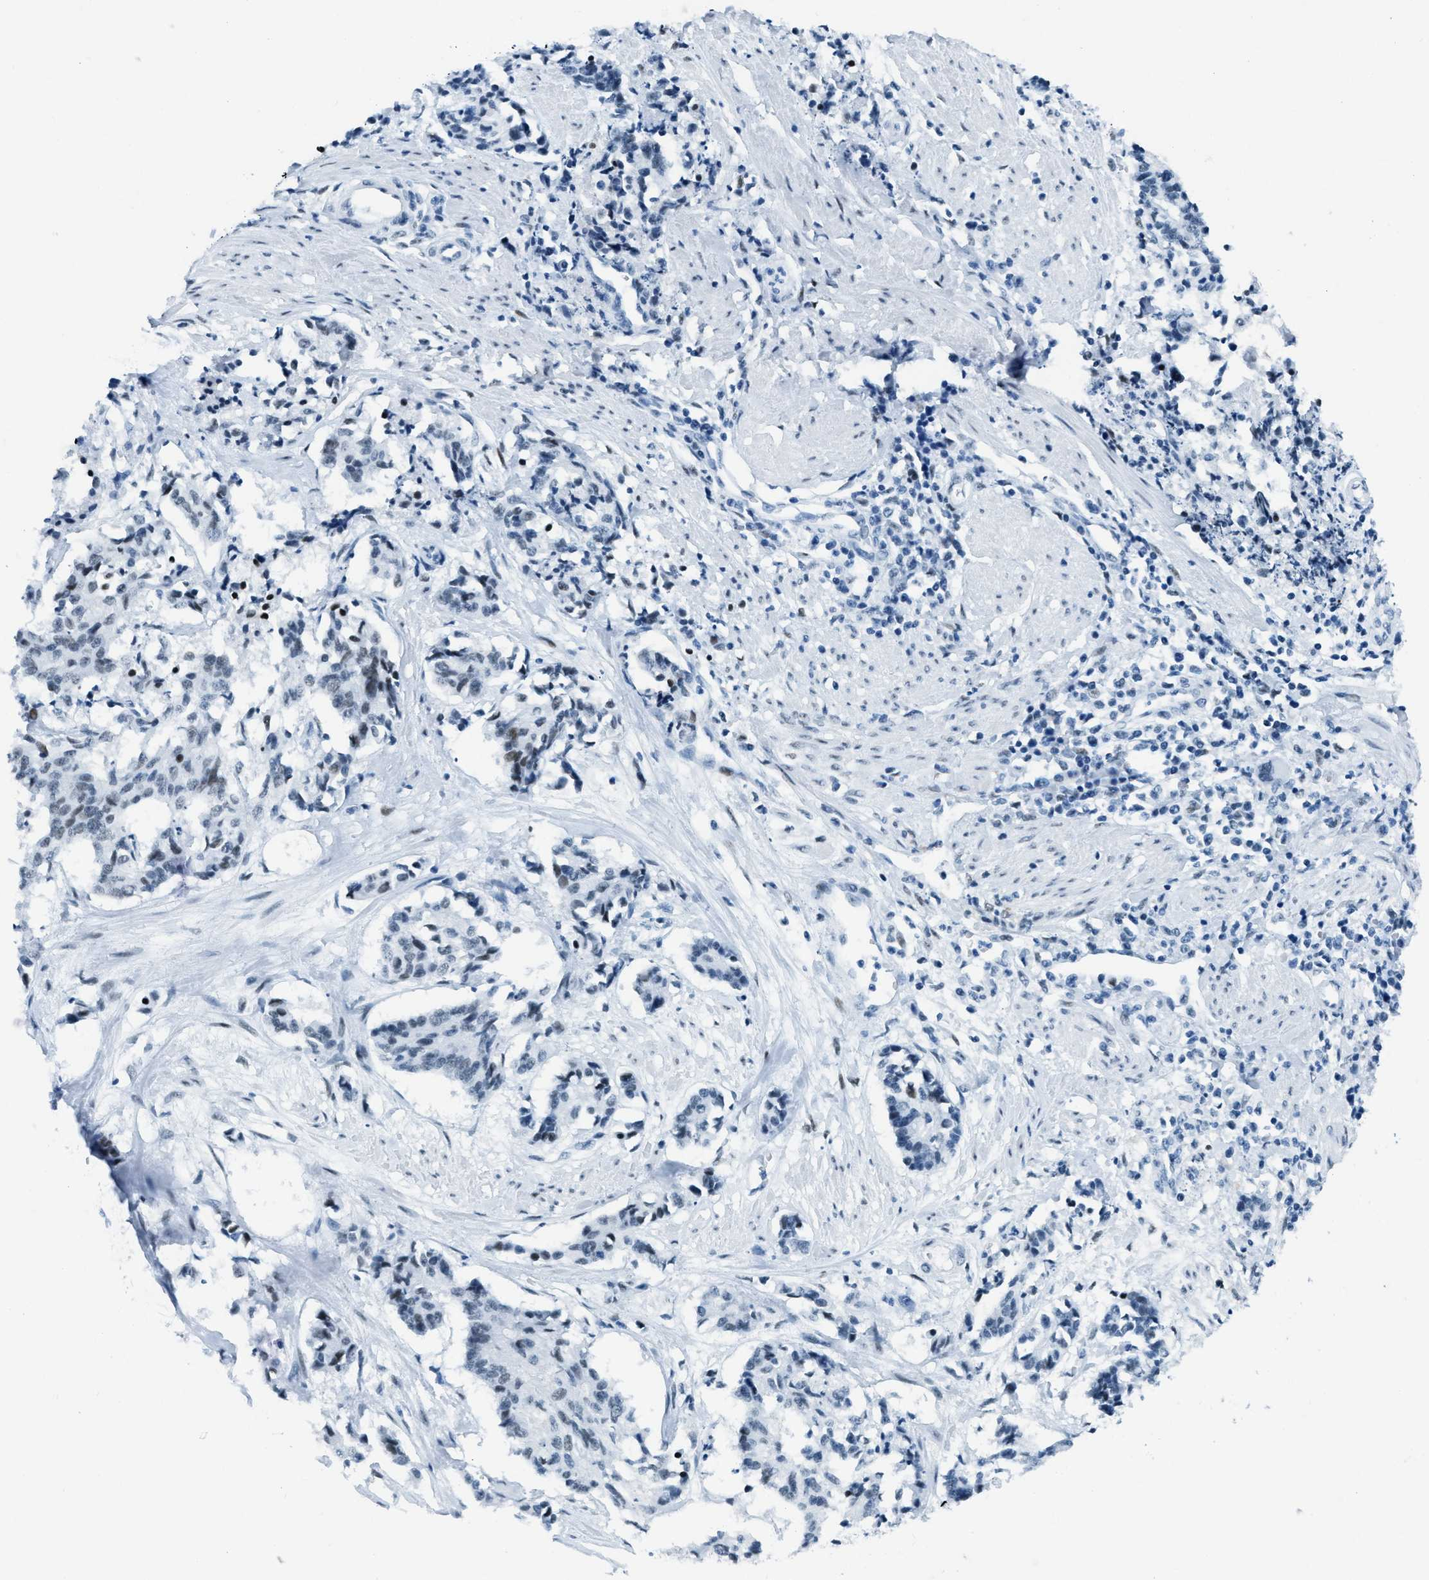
{"staining": {"intensity": "weak", "quantity": "<25%", "location": "nuclear"}, "tissue": "cervical cancer", "cell_type": "Tumor cells", "image_type": "cancer", "snomed": [{"axis": "morphology", "description": "Squamous cell carcinoma, NOS"}, {"axis": "topography", "description": "Cervix"}], "caption": "A photomicrograph of cervical squamous cell carcinoma stained for a protein demonstrates no brown staining in tumor cells. The staining was performed using DAB (3,3'-diaminobenzidine) to visualize the protein expression in brown, while the nuclei were stained in blue with hematoxylin (Magnification: 20x).", "gene": "PLA2G2A", "patient": {"sex": "female", "age": 35}}